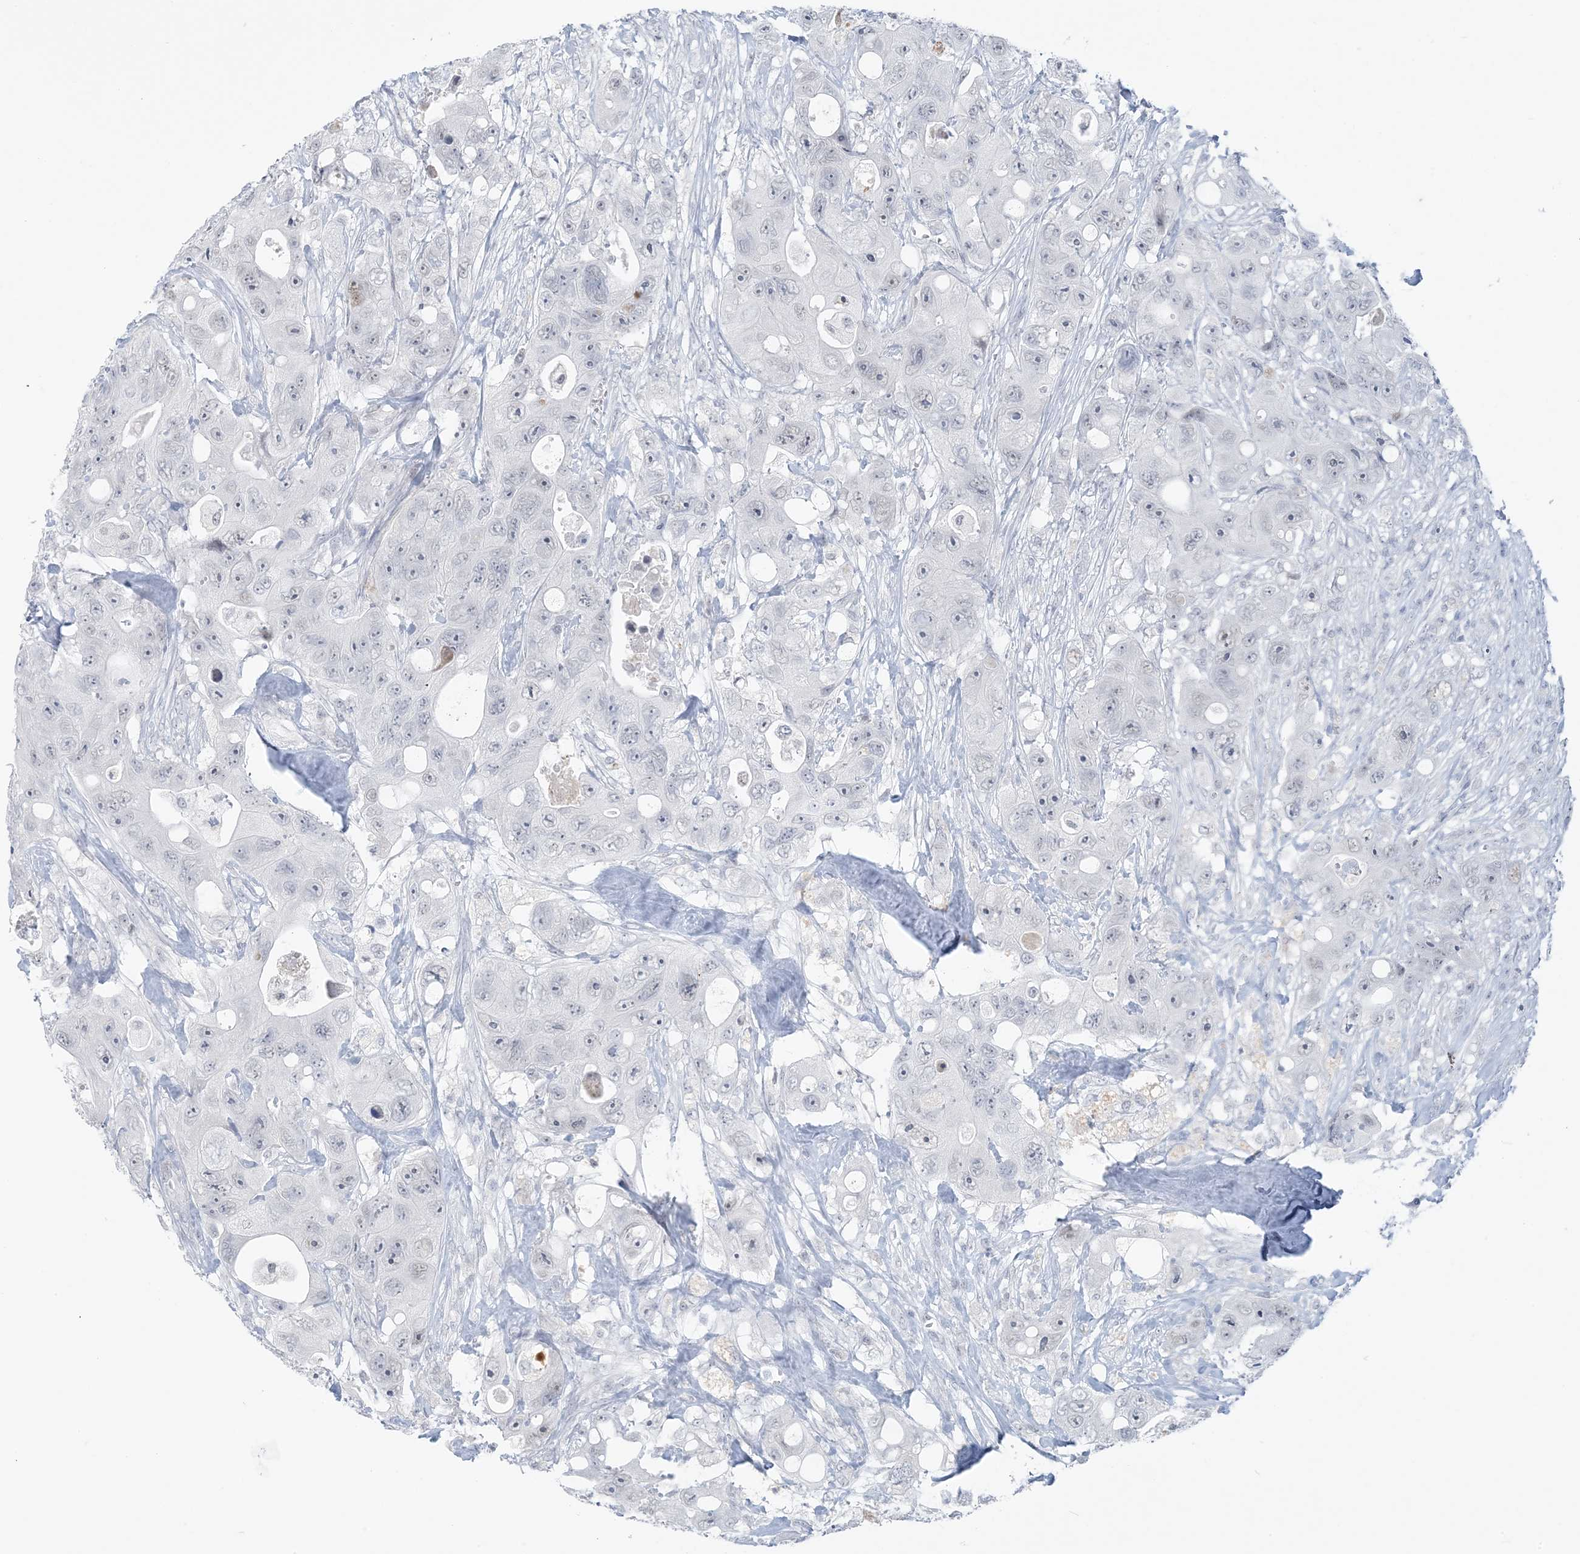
{"staining": {"intensity": "negative", "quantity": "none", "location": "none"}, "tissue": "colorectal cancer", "cell_type": "Tumor cells", "image_type": "cancer", "snomed": [{"axis": "morphology", "description": "Adenocarcinoma, NOS"}, {"axis": "topography", "description": "Colon"}], "caption": "Colorectal cancer (adenocarcinoma) was stained to show a protein in brown. There is no significant expression in tumor cells. (Stains: DAB (3,3'-diaminobenzidine) immunohistochemistry (IHC) with hematoxylin counter stain, Microscopy: brightfield microscopy at high magnification).", "gene": "SCML1", "patient": {"sex": "female", "age": 46}}